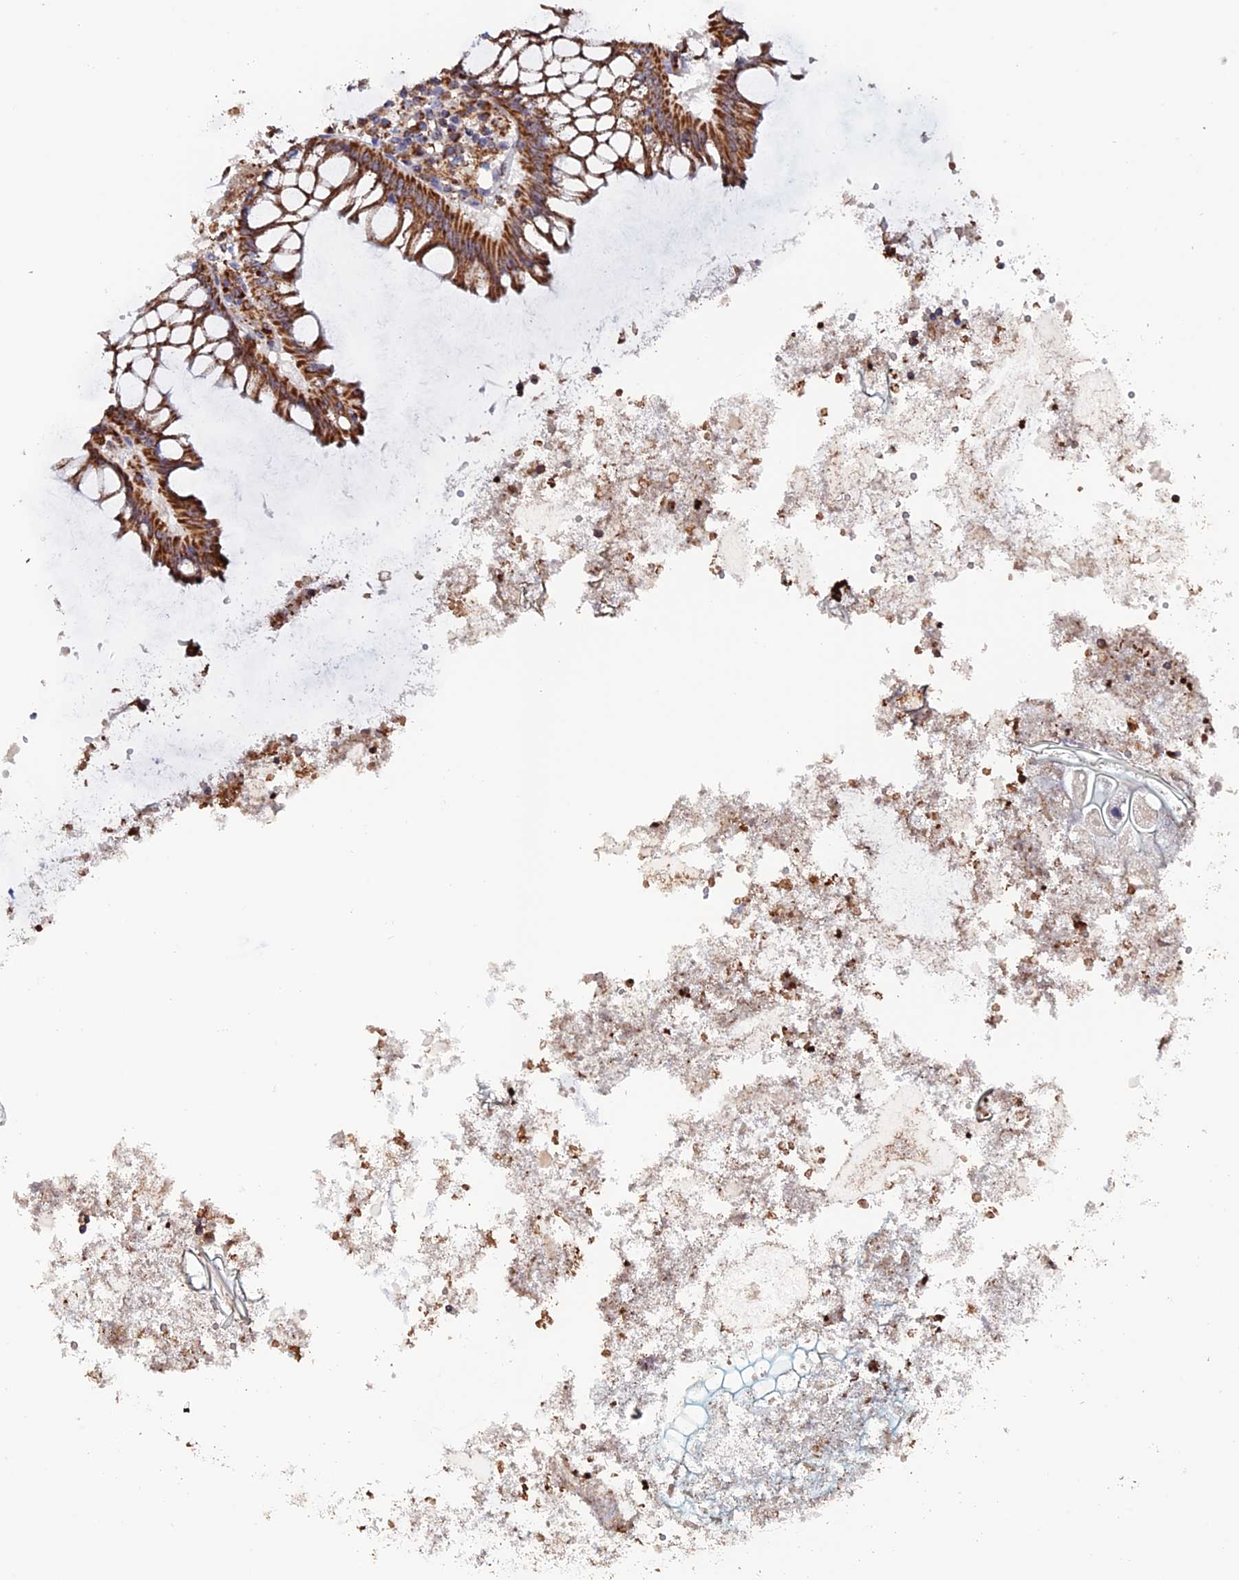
{"staining": {"intensity": "strong", "quantity": ">75%", "location": "cytoplasmic/membranous"}, "tissue": "appendix", "cell_type": "Glandular cells", "image_type": "normal", "snomed": [{"axis": "morphology", "description": "Normal tissue, NOS"}, {"axis": "topography", "description": "Appendix"}], "caption": "IHC (DAB) staining of benign appendix reveals strong cytoplasmic/membranous protein positivity in about >75% of glandular cells.", "gene": "DTYMK", "patient": {"sex": "female", "age": 54}}